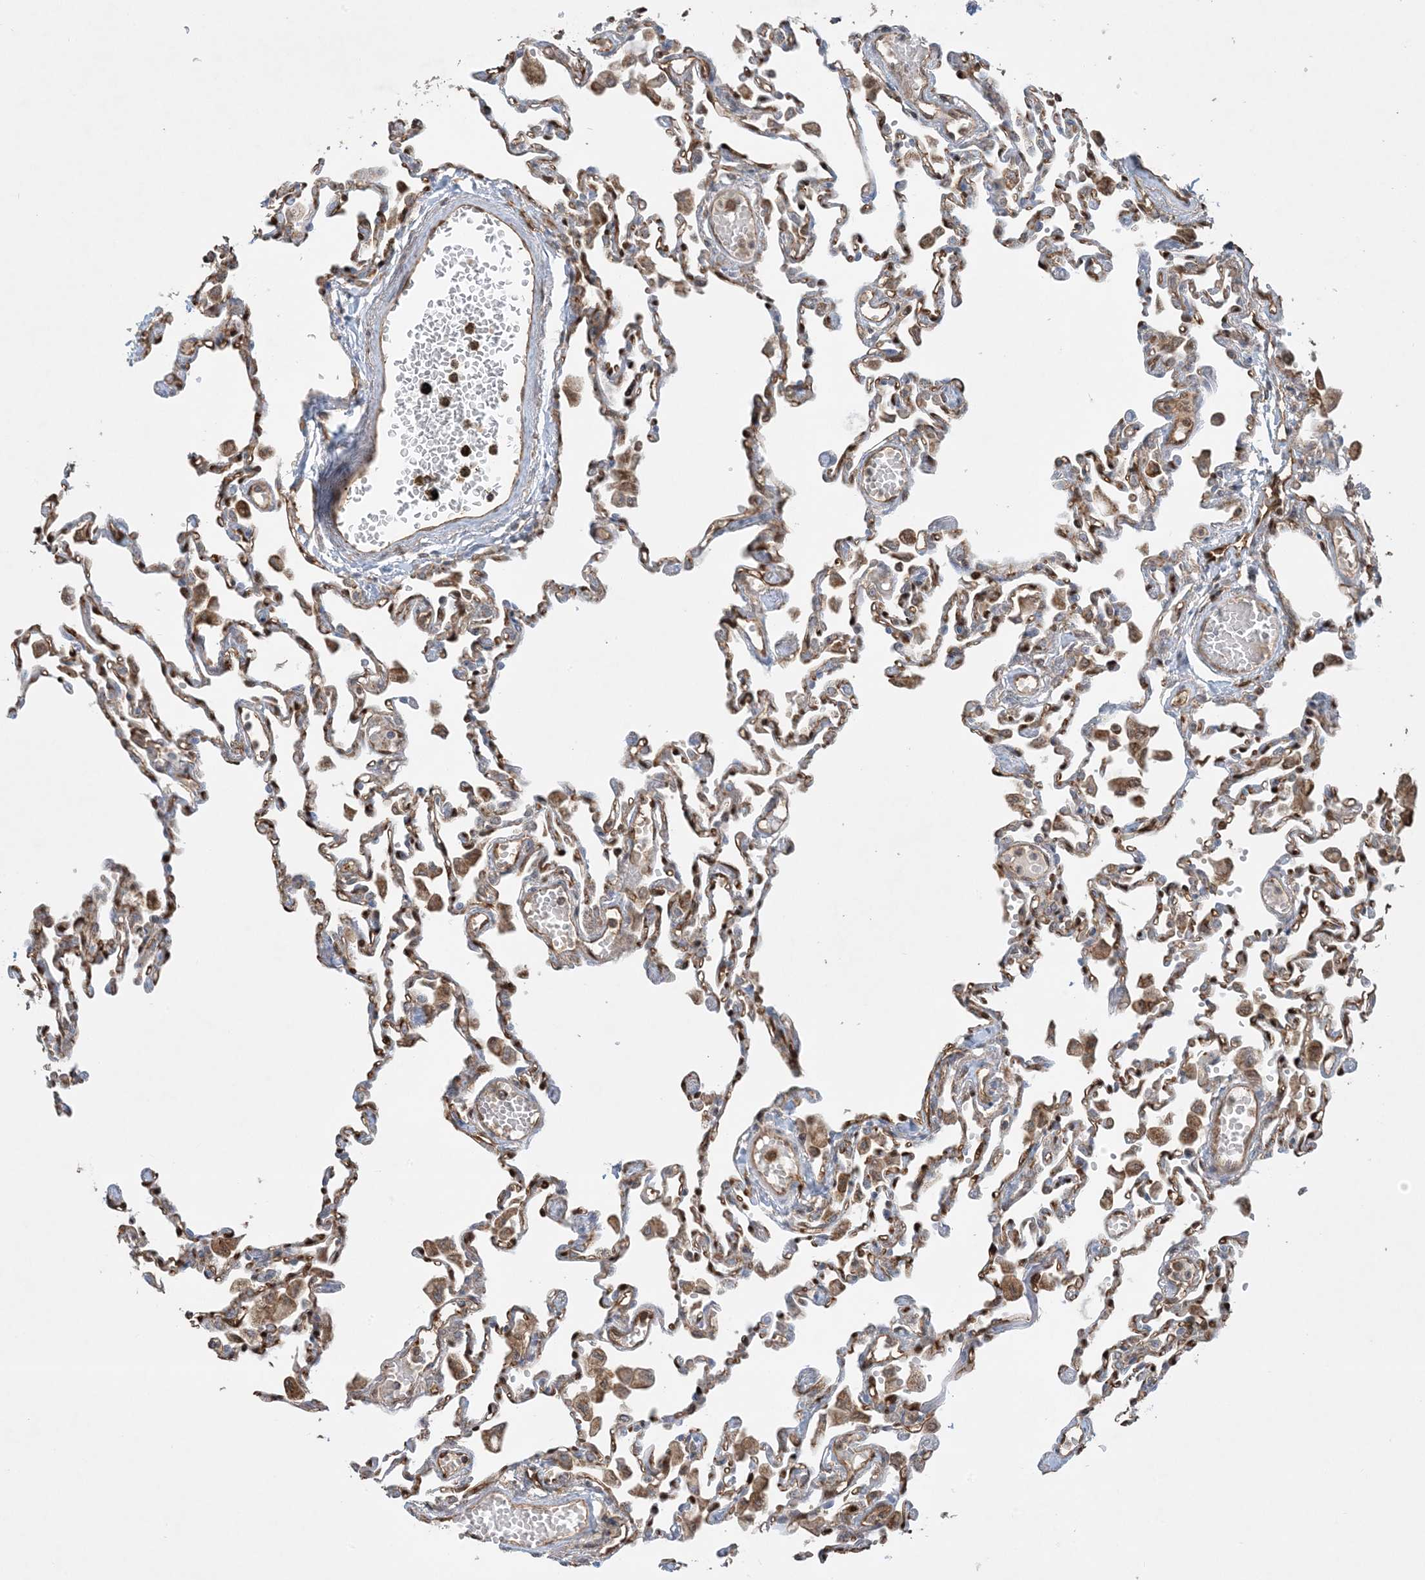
{"staining": {"intensity": "moderate", "quantity": "25%-75%", "location": "cytoplasmic/membranous"}, "tissue": "lung", "cell_type": "Alveolar cells", "image_type": "normal", "snomed": [{"axis": "morphology", "description": "Normal tissue, NOS"}, {"axis": "topography", "description": "Bronchus"}, {"axis": "topography", "description": "Lung"}], "caption": "IHC (DAB) staining of normal lung demonstrates moderate cytoplasmic/membranous protein positivity in about 25%-75% of alveolar cells. The staining was performed using DAB (3,3'-diaminobenzidine) to visualize the protein expression in brown, while the nuclei were stained in blue with hematoxylin (Magnification: 20x).", "gene": "PPM1F", "patient": {"sex": "female", "age": 49}}